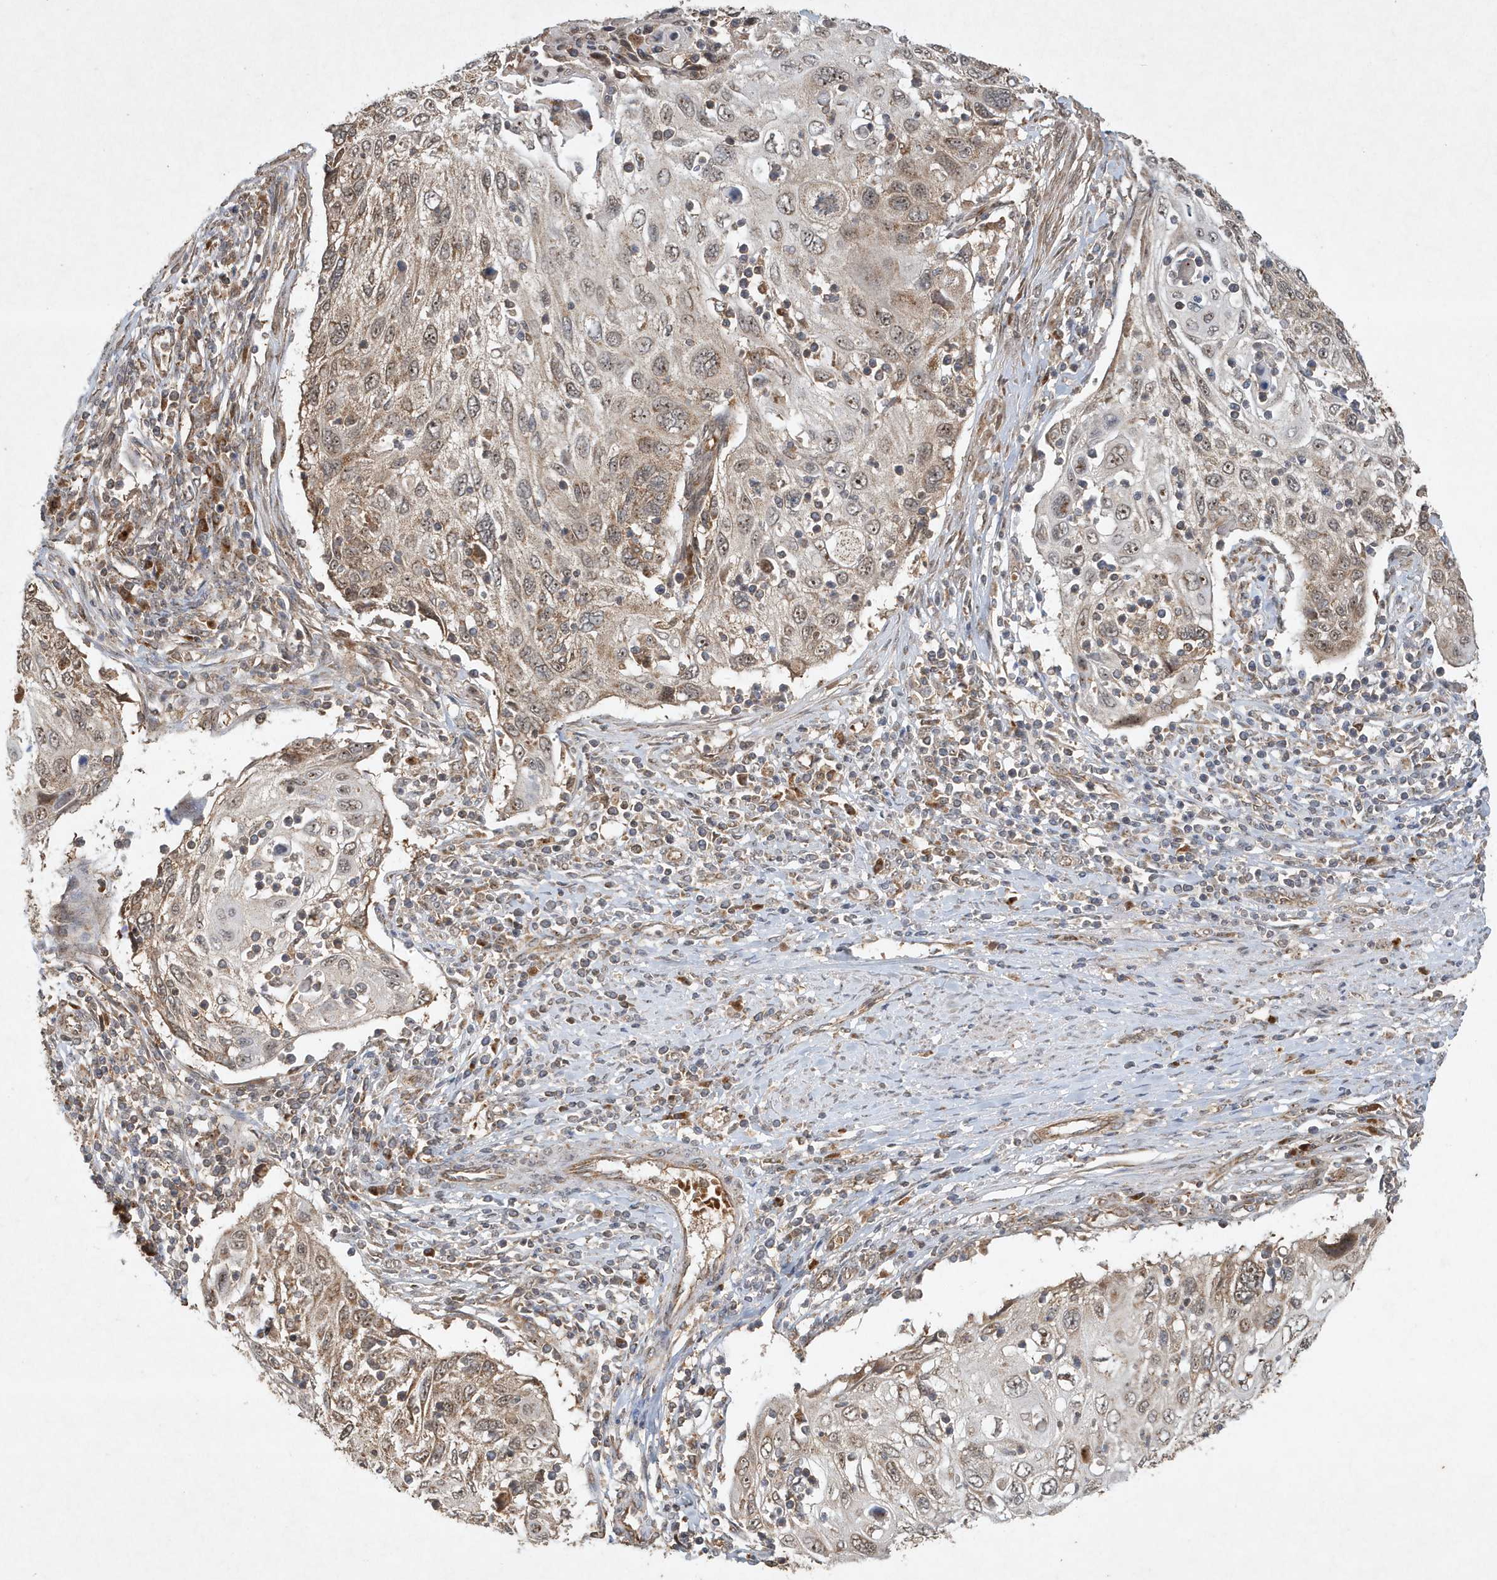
{"staining": {"intensity": "moderate", "quantity": ">75%", "location": "cytoplasmic/membranous,nuclear"}, "tissue": "cervical cancer", "cell_type": "Tumor cells", "image_type": "cancer", "snomed": [{"axis": "morphology", "description": "Squamous cell carcinoma, NOS"}, {"axis": "topography", "description": "Cervix"}], "caption": "Tumor cells demonstrate moderate cytoplasmic/membranous and nuclear expression in about >75% of cells in cervical cancer.", "gene": "ABCB9", "patient": {"sex": "female", "age": 70}}